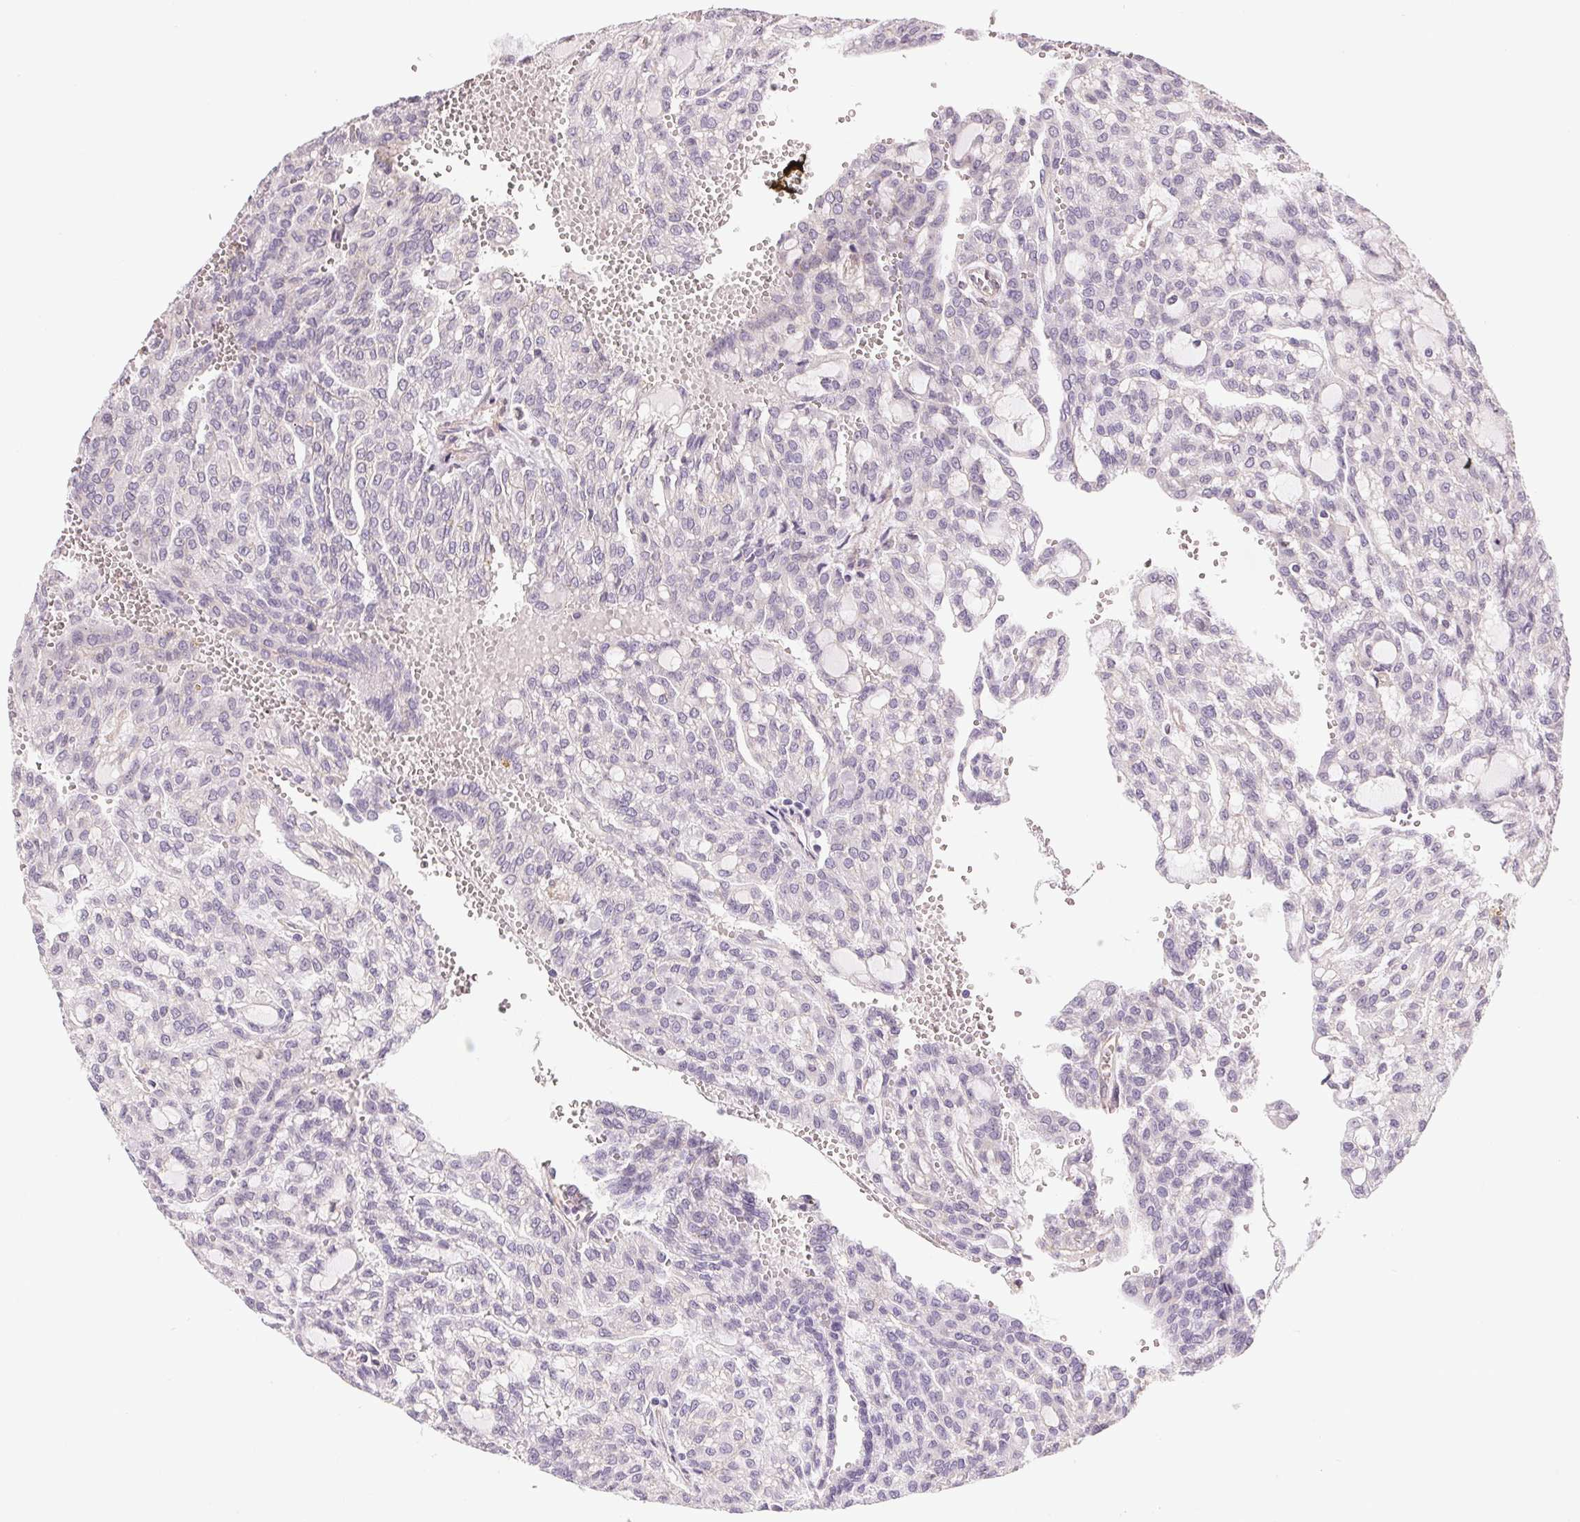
{"staining": {"intensity": "negative", "quantity": "none", "location": "none"}, "tissue": "renal cancer", "cell_type": "Tumor cells", "image_type": "cancer", "snomed": [{"axis": "morphology", "description": "Adenocarcinoma, NOS"}, {"axis": "topography", "description": "Kidney"}], "caption": "Immunohistochemistry (IHC) photomicrograph of human renal cancer stained for a protein (brown), which reveals no positivity in tumor cells.", "gene": "PLA2G4F", "patient": {"sex": "male", "age": 63}}